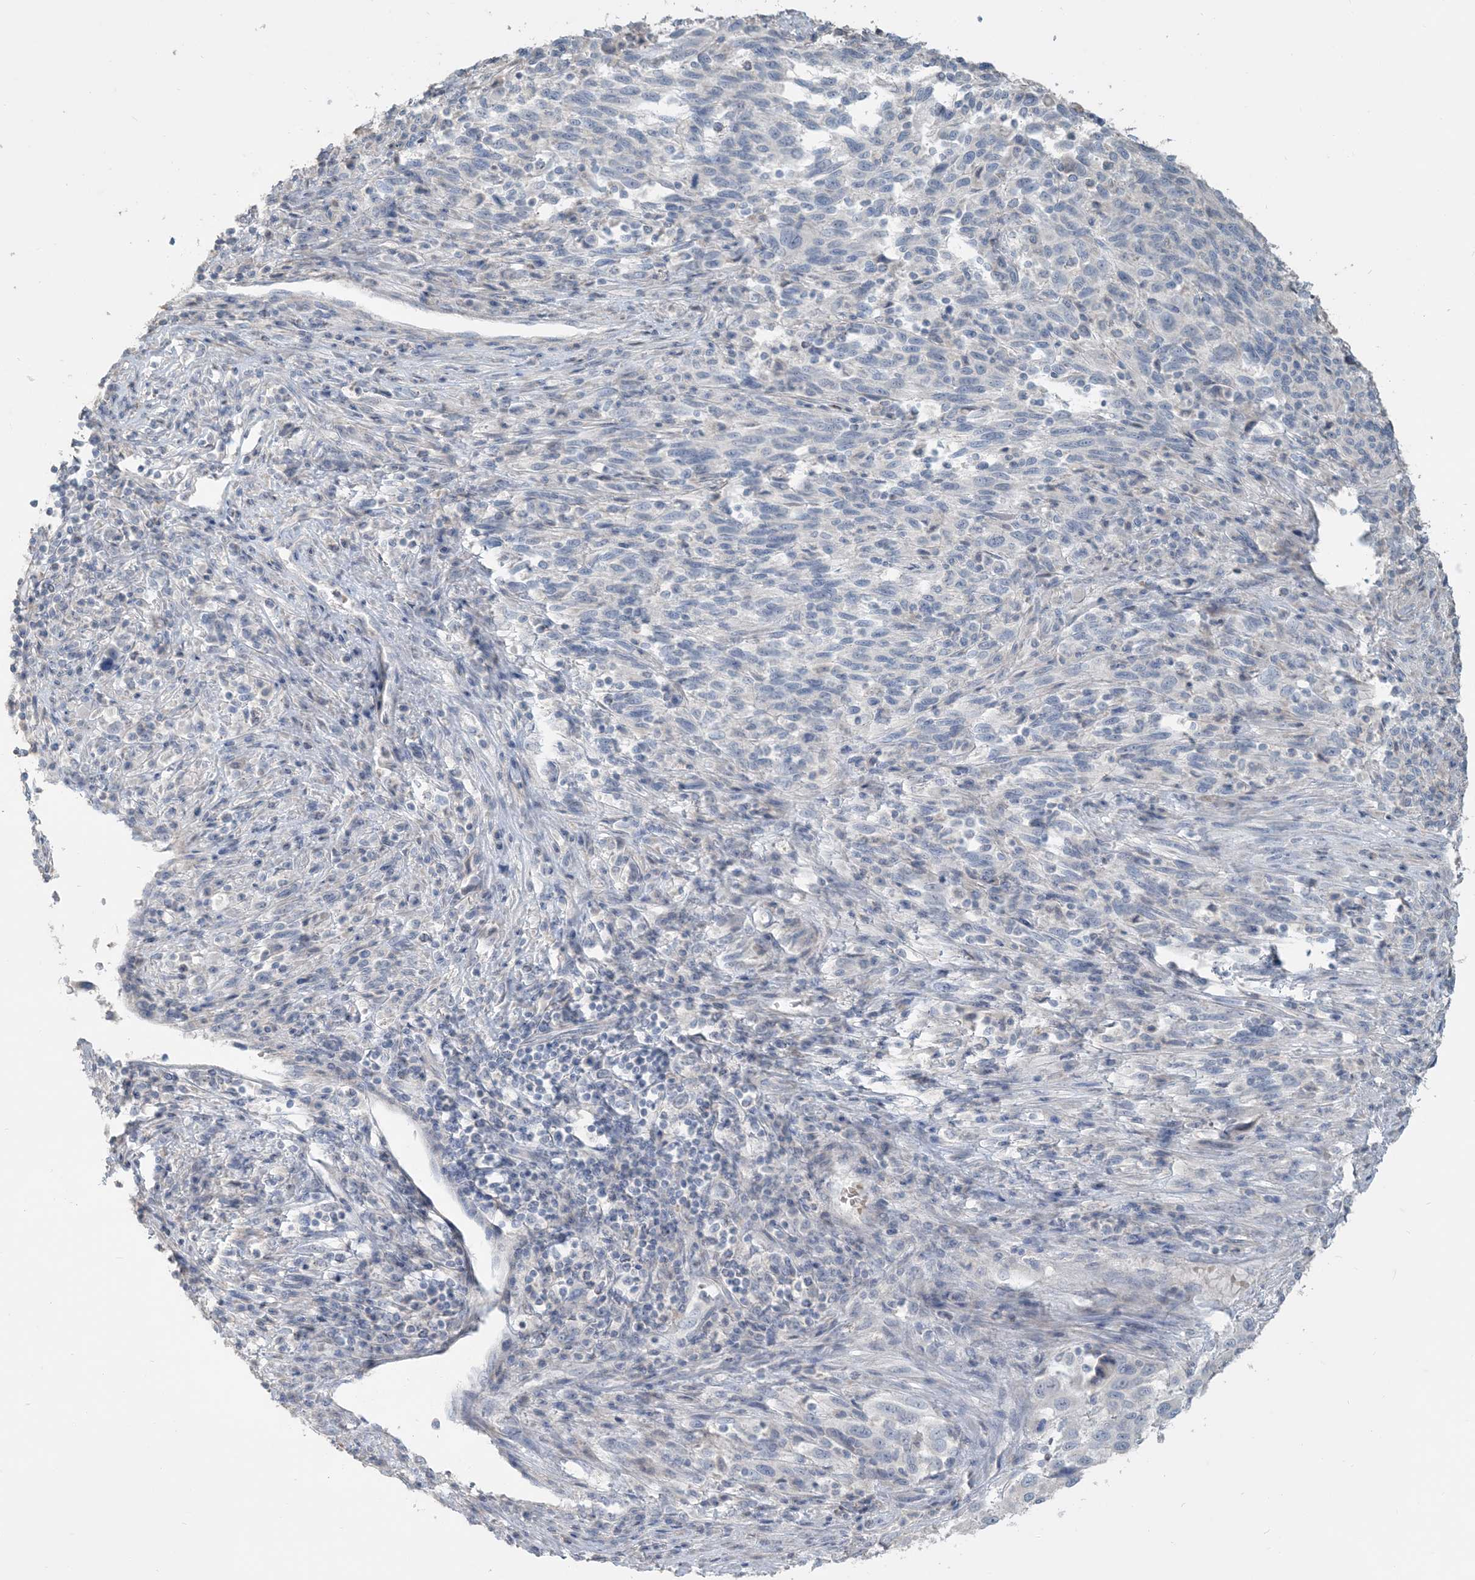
{"staining": {"intensity": "negative", "quantity": "none", "location": "none"}, "tissue": "melanoma", "cell_type": "Tumor cells", "image_type": "cancer", "snomed": [{"axis": "morphology", "description": "Malignant melanoma, Metastatic site"}, {"axis": "topography", "description": "Lymph node"}], "caption": "This is a histopathology image of immunohistochemistry (IHC) staining of melanoma, which shows no expression in tumor cells.", "gene": "NPHS2", "patient": {"sex": "male", "age": 61}}